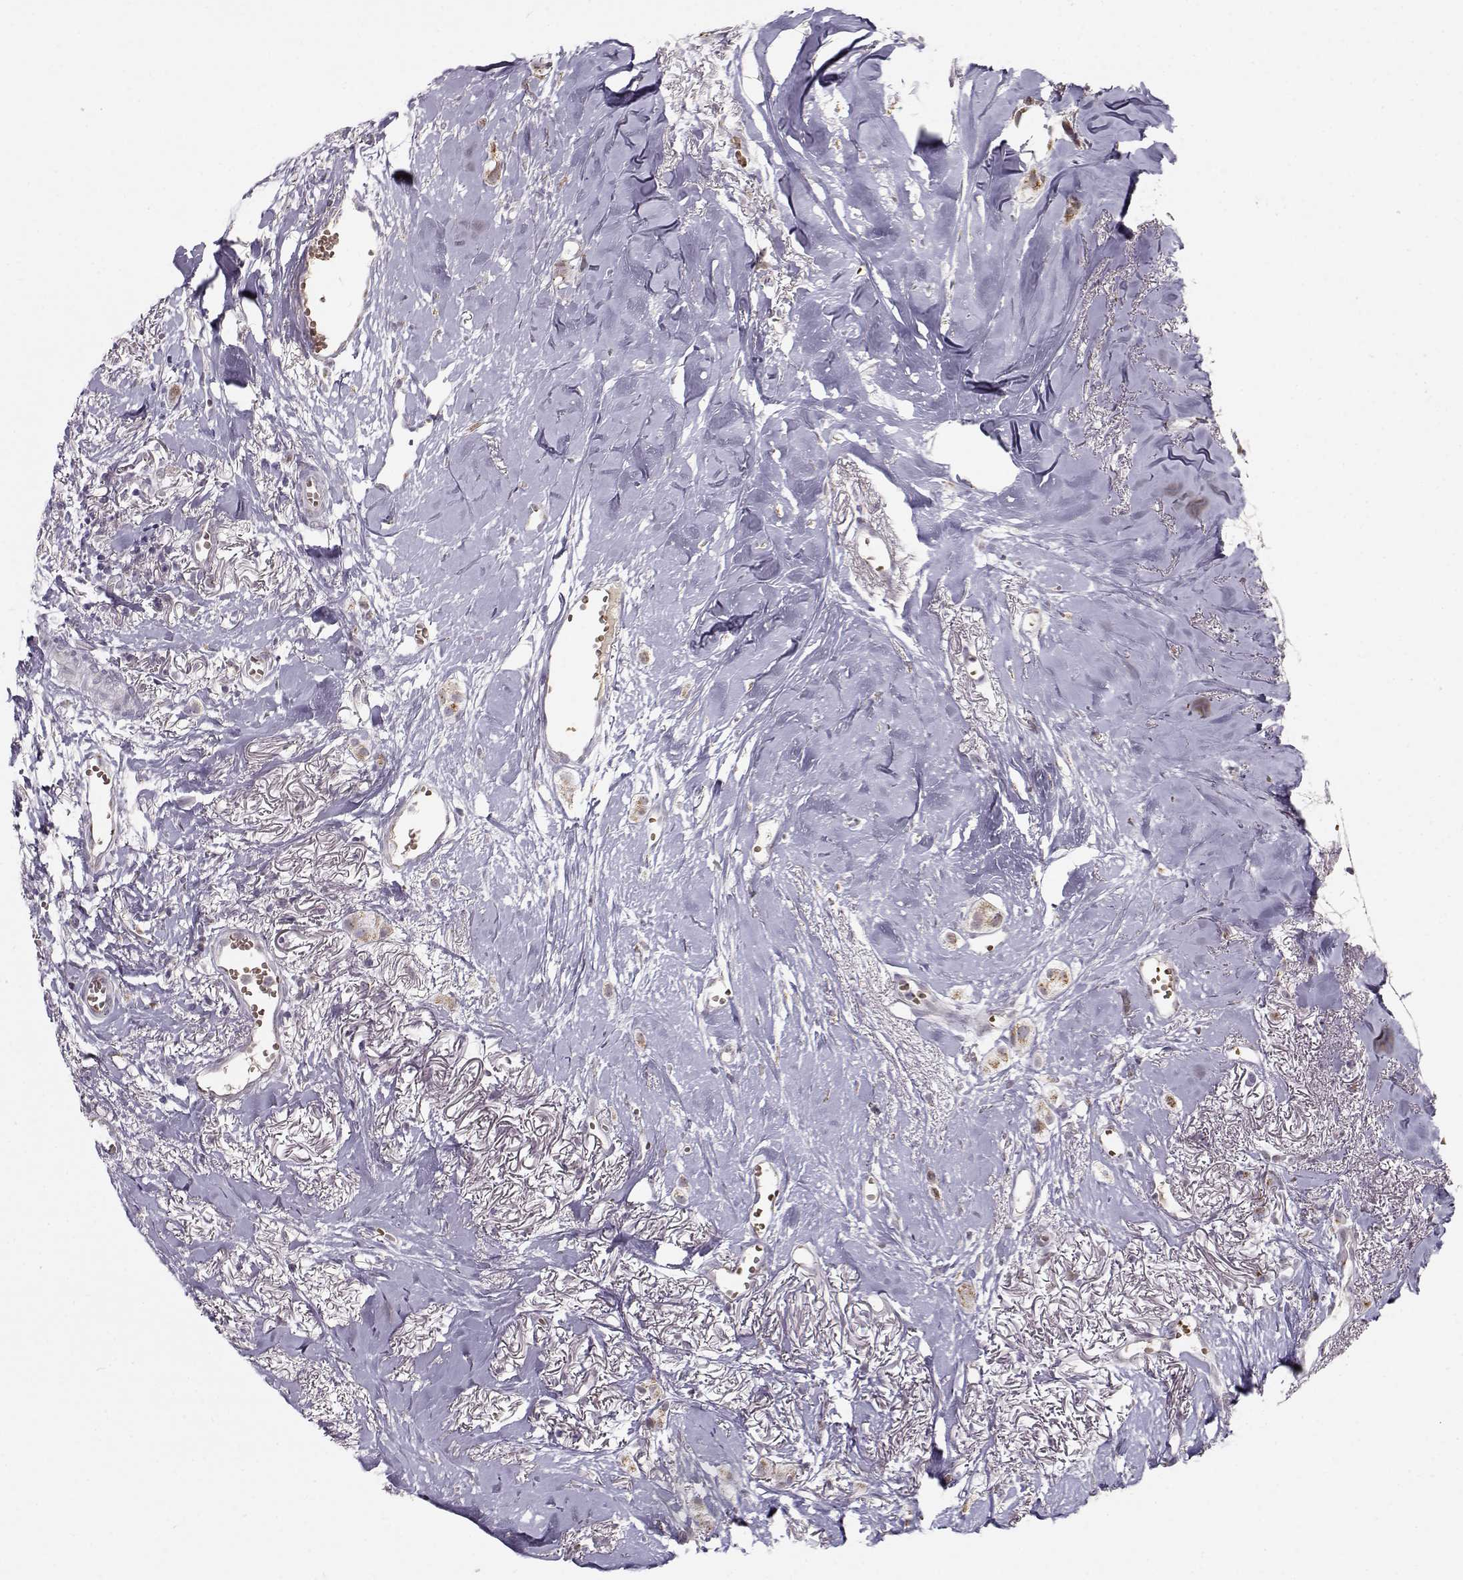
{"staining": {"intensity": "moderate", "quantity": ">75%", "location": "cytoplasmic/membranous"}, "tissue": "breast cancer", "cell_type": "Tumor cells", "image_type": "cancer", "snomed": [{"axis": "morphology", "description": "Duct carcinoma"}, {"axis": "topography", "description": "Breast"}], "caption": "A high-resolution micrograph shows immunohistochemistry staining of breast invasive ductal carcinoma, which displays moderate cytoplasmic/membranous positivity in approximately >75% of tumor cells.", "gene": "SLC4A5", "patient": {"sex": "female", "age": 85}}